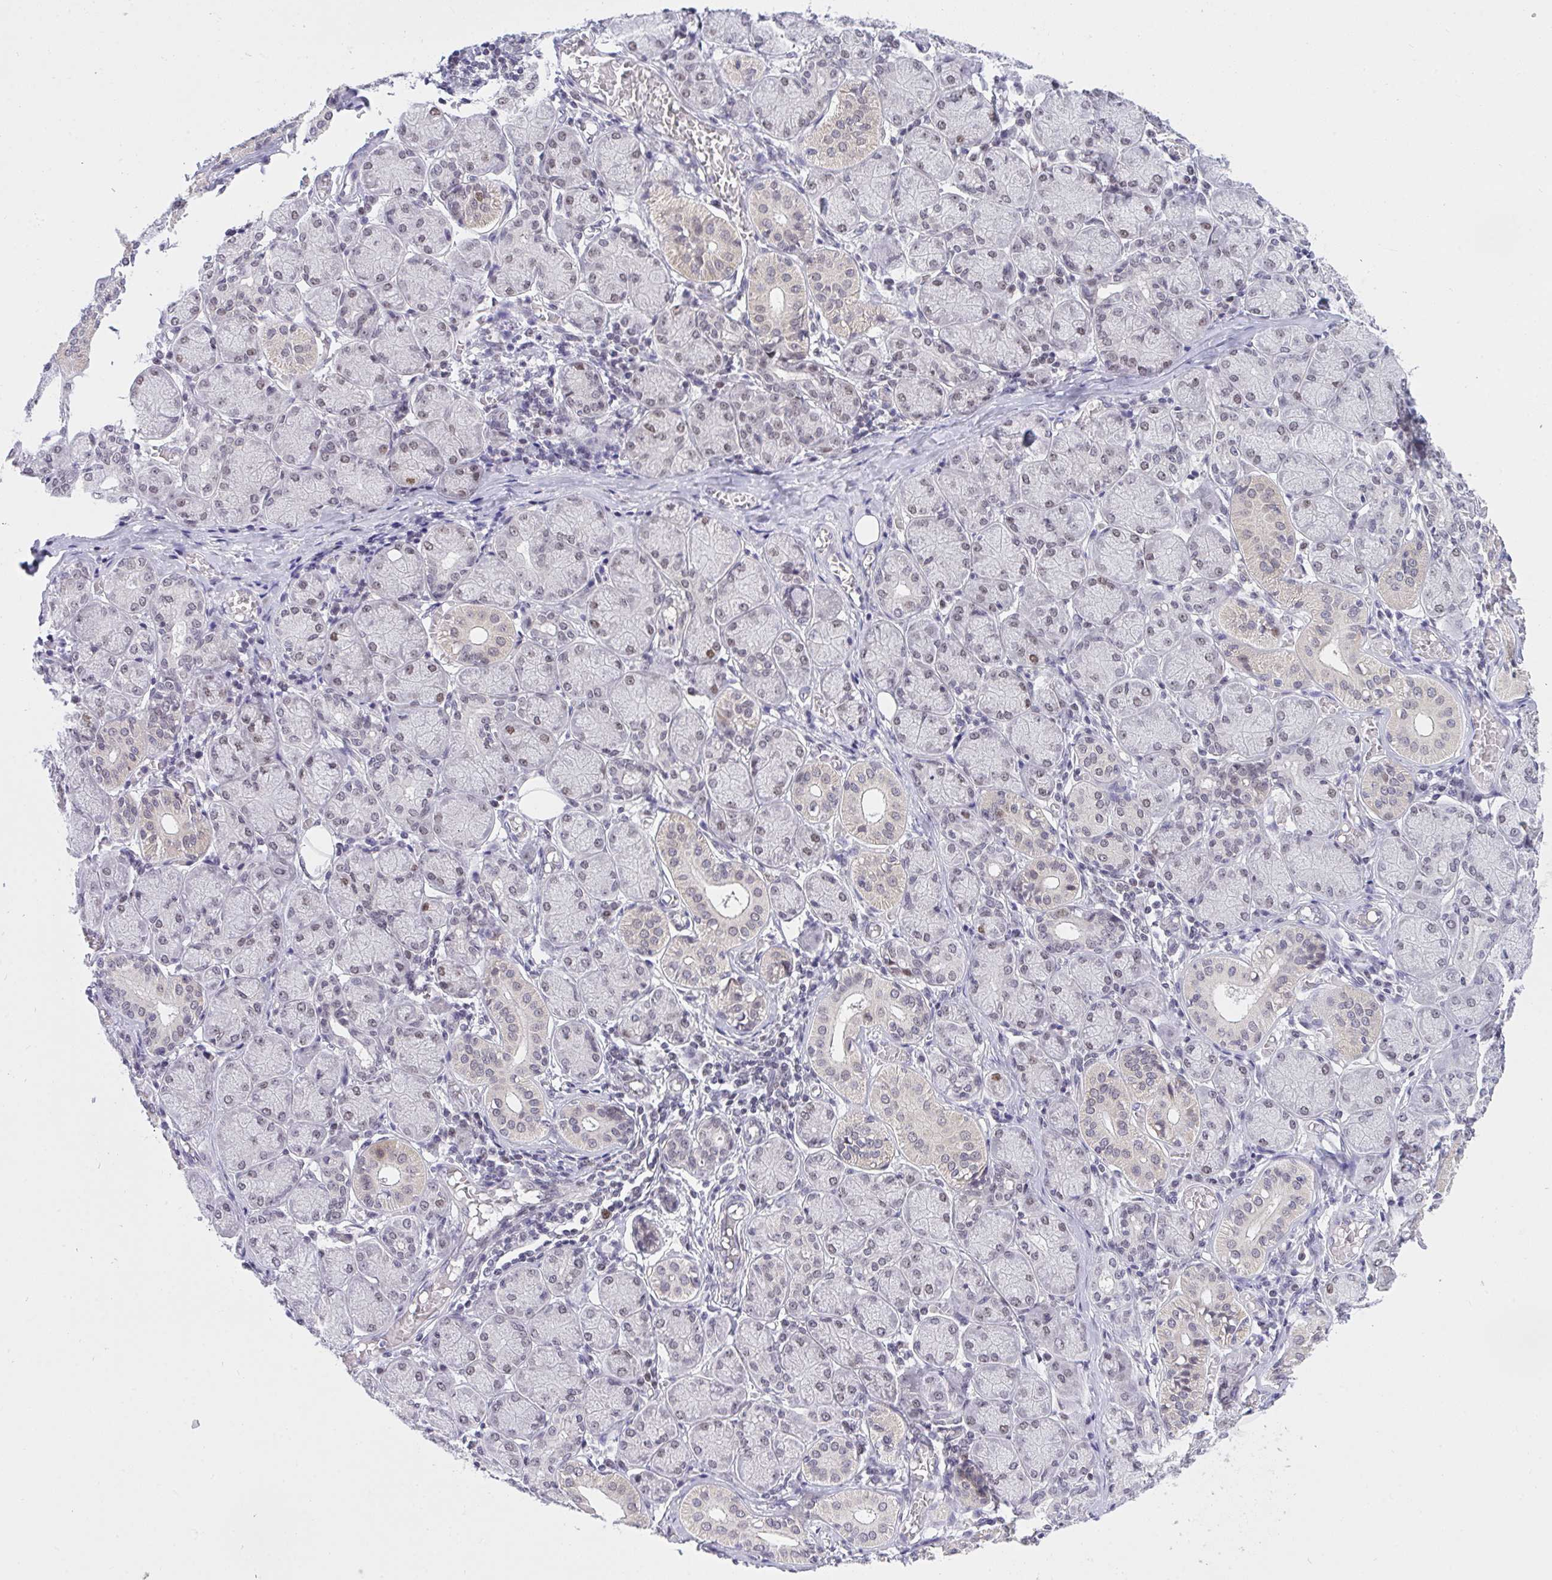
{"staining": {"intensity": "weak", "quantity": "<25%", "location": "nuclear"}, "tissue": "salivary gland", "cell_type": "Glandular cells", "image_type": "normal", "snomed": [{"axis": "morphology", "description": "Normal tissue, NOS"}, {"axis": "topography", "description": "Salivary gland"}], "caption": "DAB (3,3'-diaminobenzidine) immunohistochemical staining of normal human salivary gland reveals no significant staining in glandular cells.", "gene": "RFC4", "patient": {"sex": "female", "age": 24}}